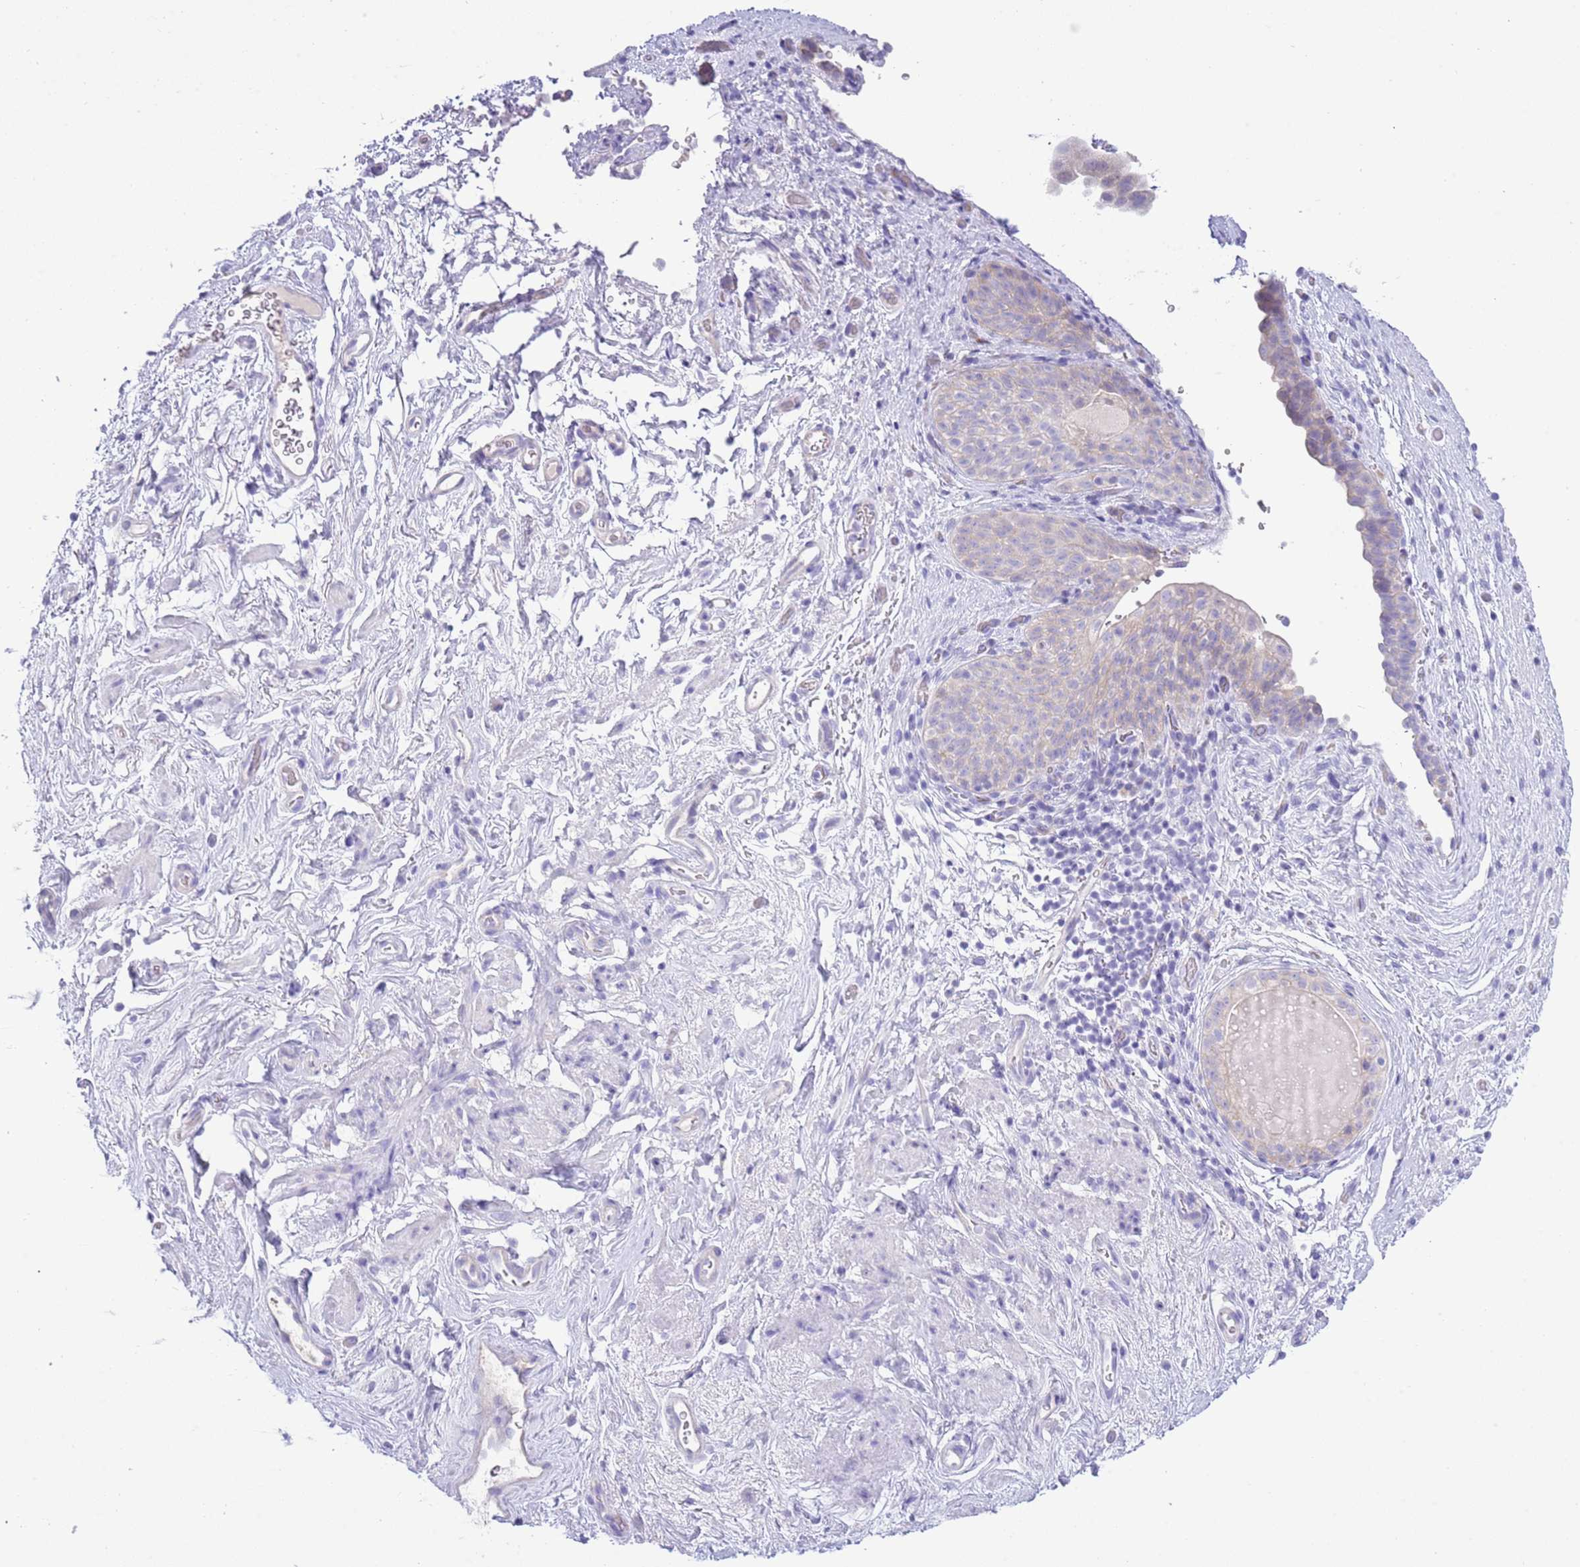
{"staining": {"intensity": "negative", "quantity": "none", "location": "none"}, "tissue": "smooth muscle", "cell_type": "Smooth muscle cells", "image_type": "normal", "snomed": [{"axis": "morphology", "description": "Normal tissue, NOS"}, {"axis": "topography", "description": "Smooth muscle"}, {"axis": "topography", "description": "Peripheral nerve tissue"}], "caption": "Immunohistochemistry (IHC) micrograph of normal smooth muscle: smooth muscle stained with DAB demonstrates no significant protein staining in smooth muscle cells.", "gene": "ACR", "patient": {"sex": "male", "age": 69}}